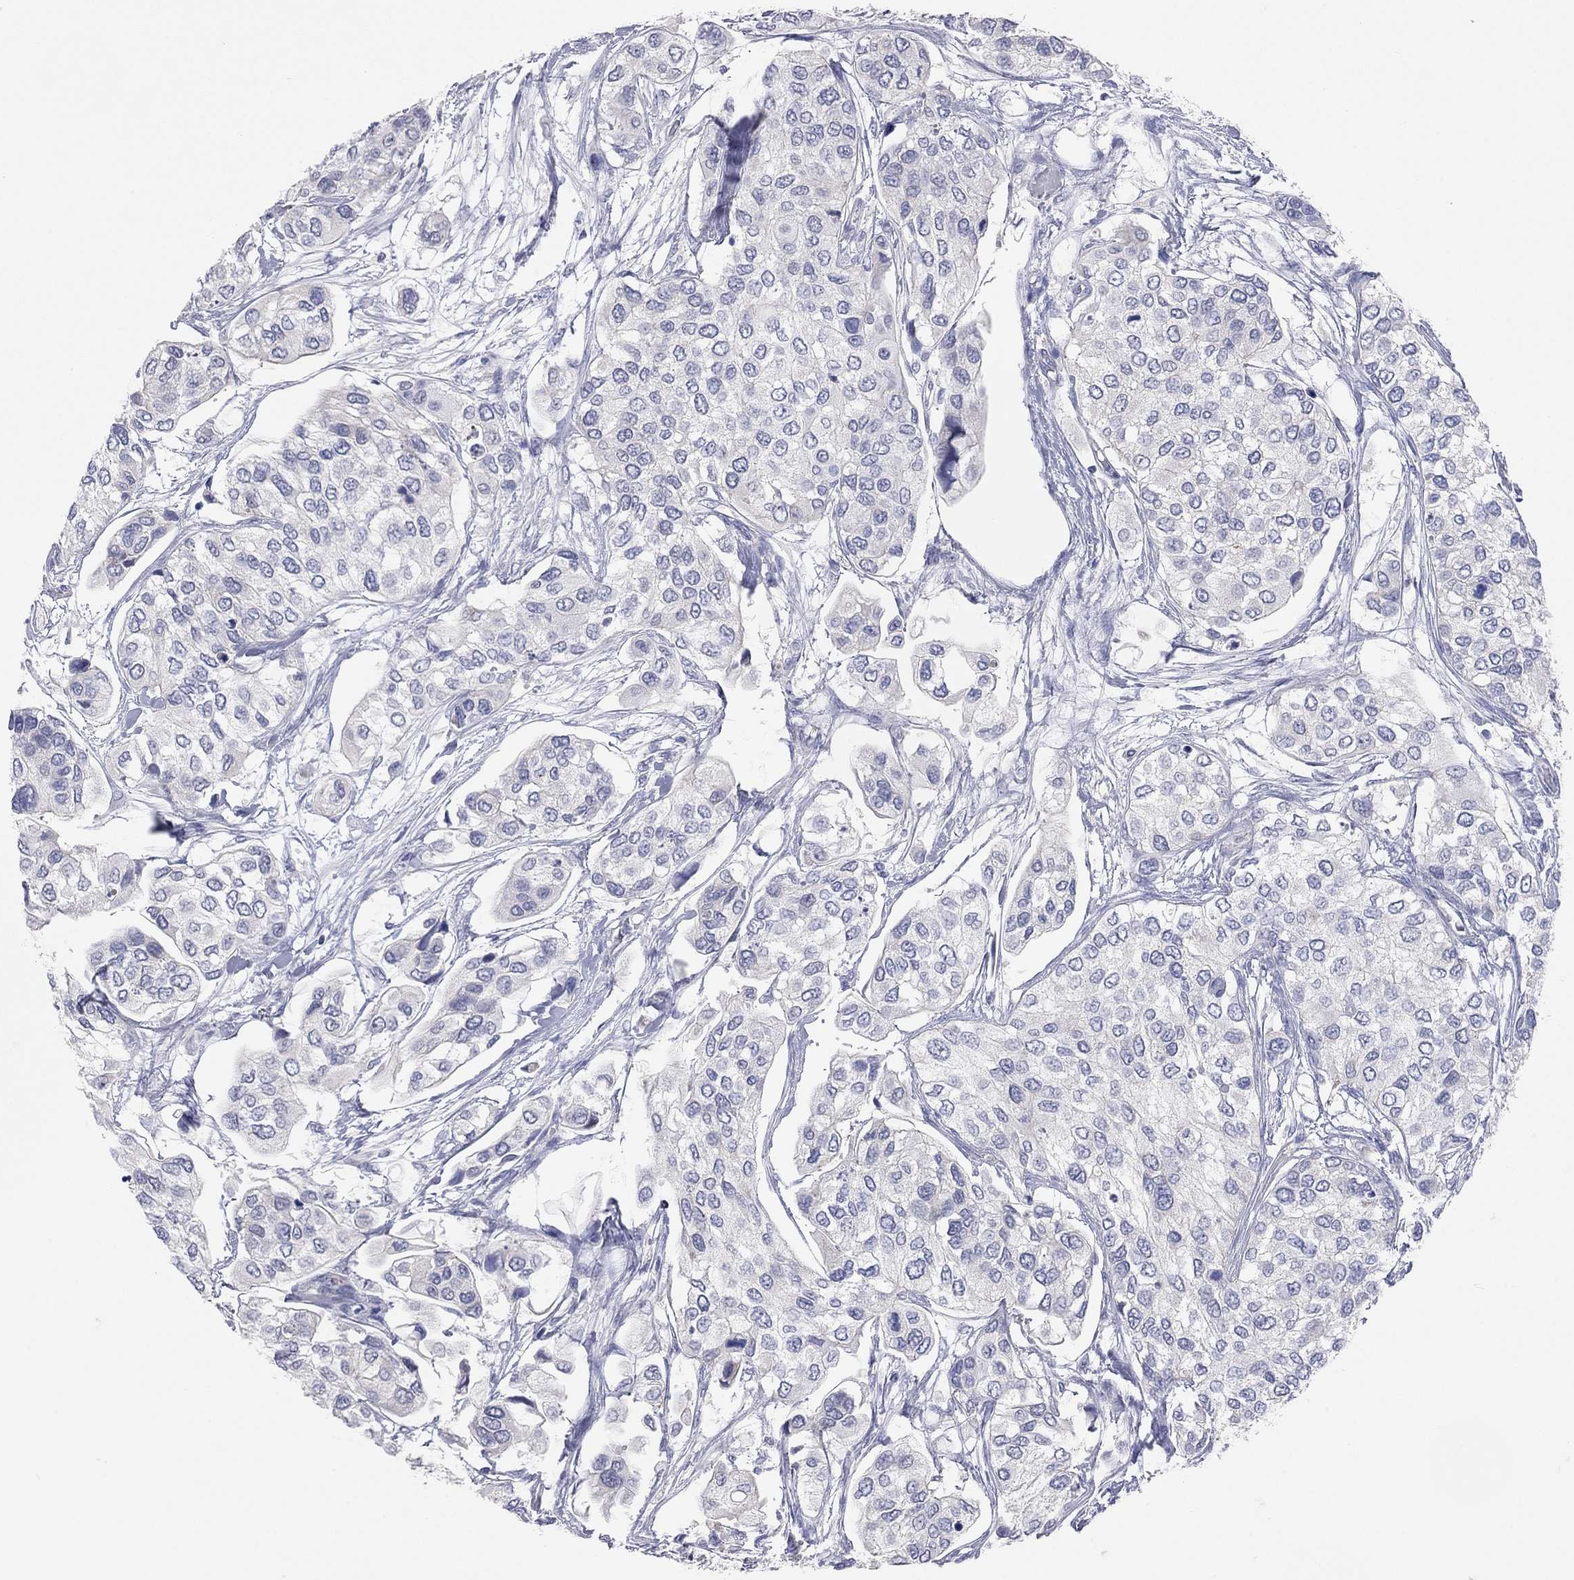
{"staining": {"intensity": "negative", "quantity": "none", "location": "none"}, "tissue": "urothelial cancer", "cell_type": "Tumor cells", "image_type": "cancer", "snomed": [{"axis": "morphology", "description": "Urothelial carcinoma, High grade"}, {"axis": "topography", "description": "Urinary bladder"}], "caption": "Tumor cells show no significant expression in urothelial cancer.", "gene": "KCNB1", "patient": {"sex": "male", "age": 77}}